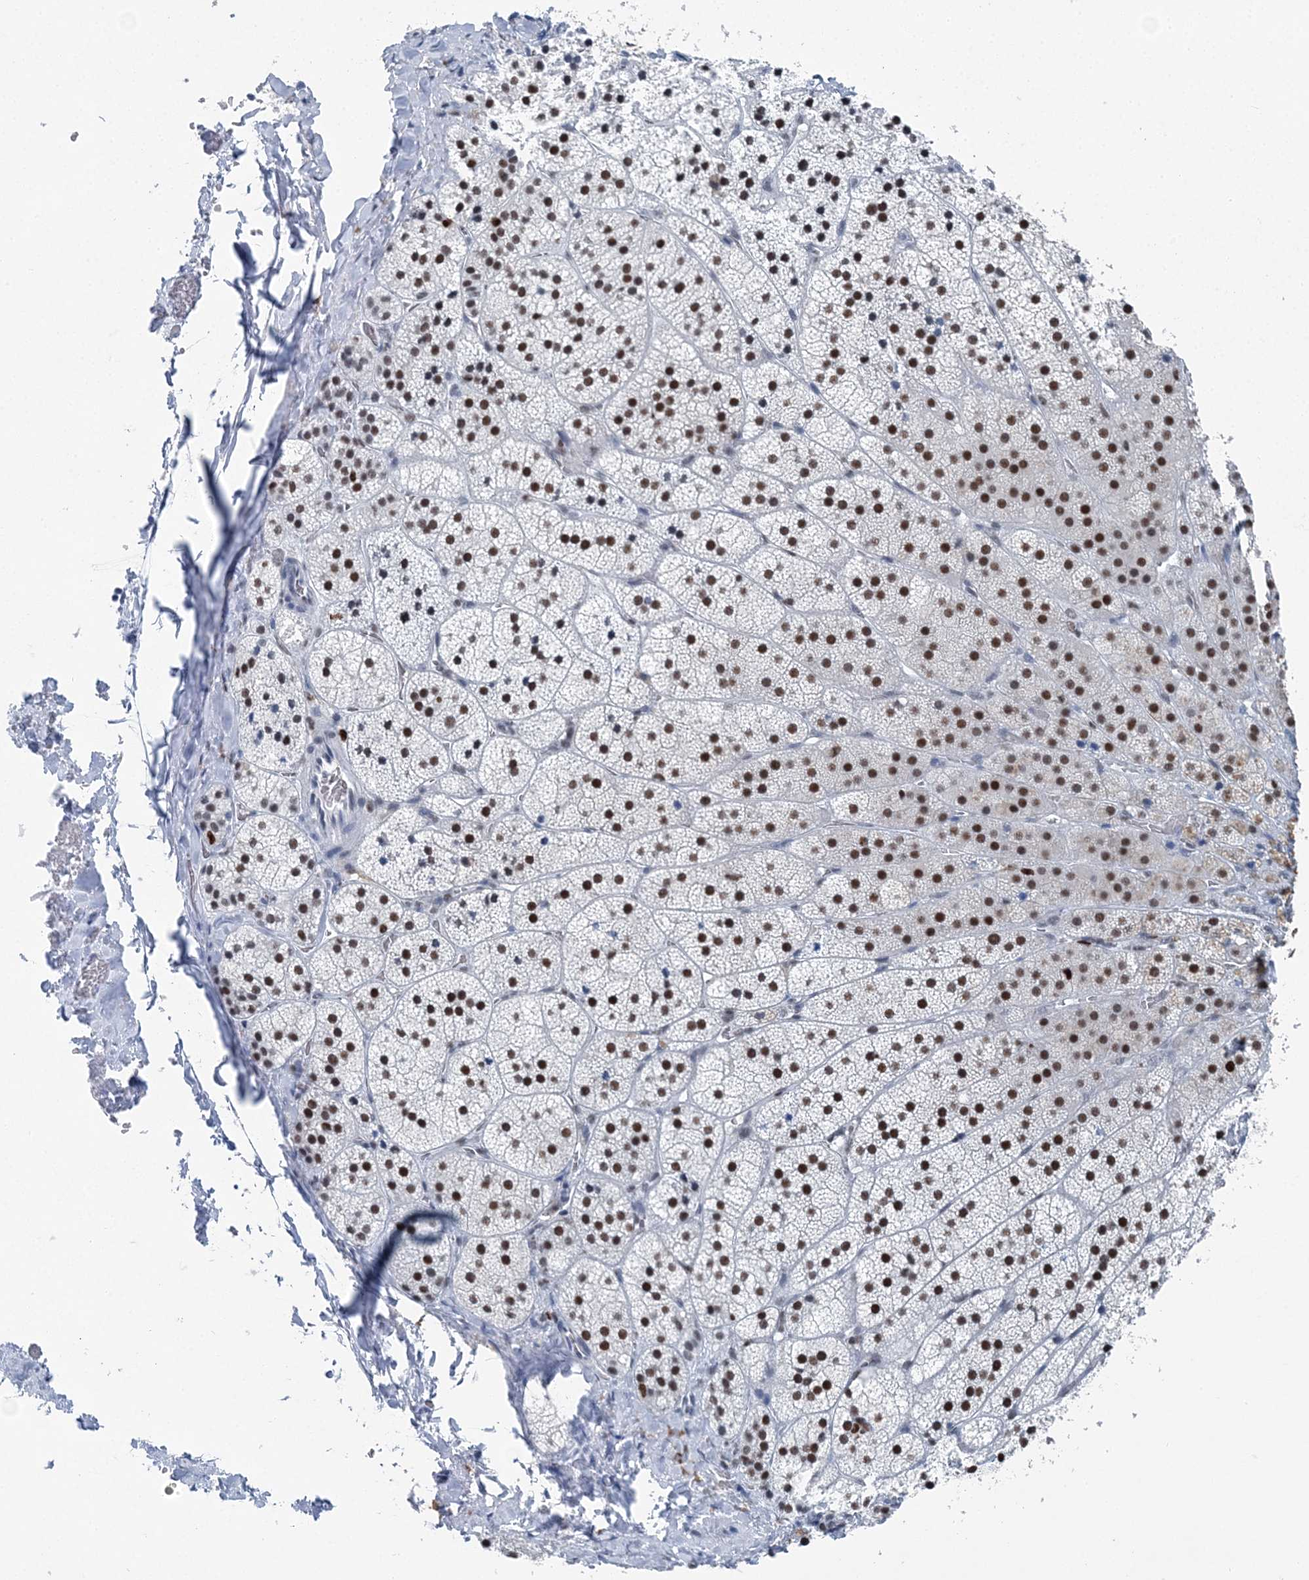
{"staining": {"intensity": "moderate", "quantity": "25%-75%", "location": "cytoplasmic/membranous,nuclear"}, "tissue": "adrenal gland", "cell_type": "Glandular cells", "image_type": "normal", "snomed": [{"axis": "morphology", "description": "Normal tissue, NOS"}, {"axis": "topography", "description": "Adrenal gland"}], "caption": "Moderate cytoplasmic/membranous,nuclear positivity for a protein is identified in approximately 25%-75% of glandular cells of unremarkable adrenal gland using IHC.", "gene": "HAT1", "patient": {"sex": "female", "age": 44}}